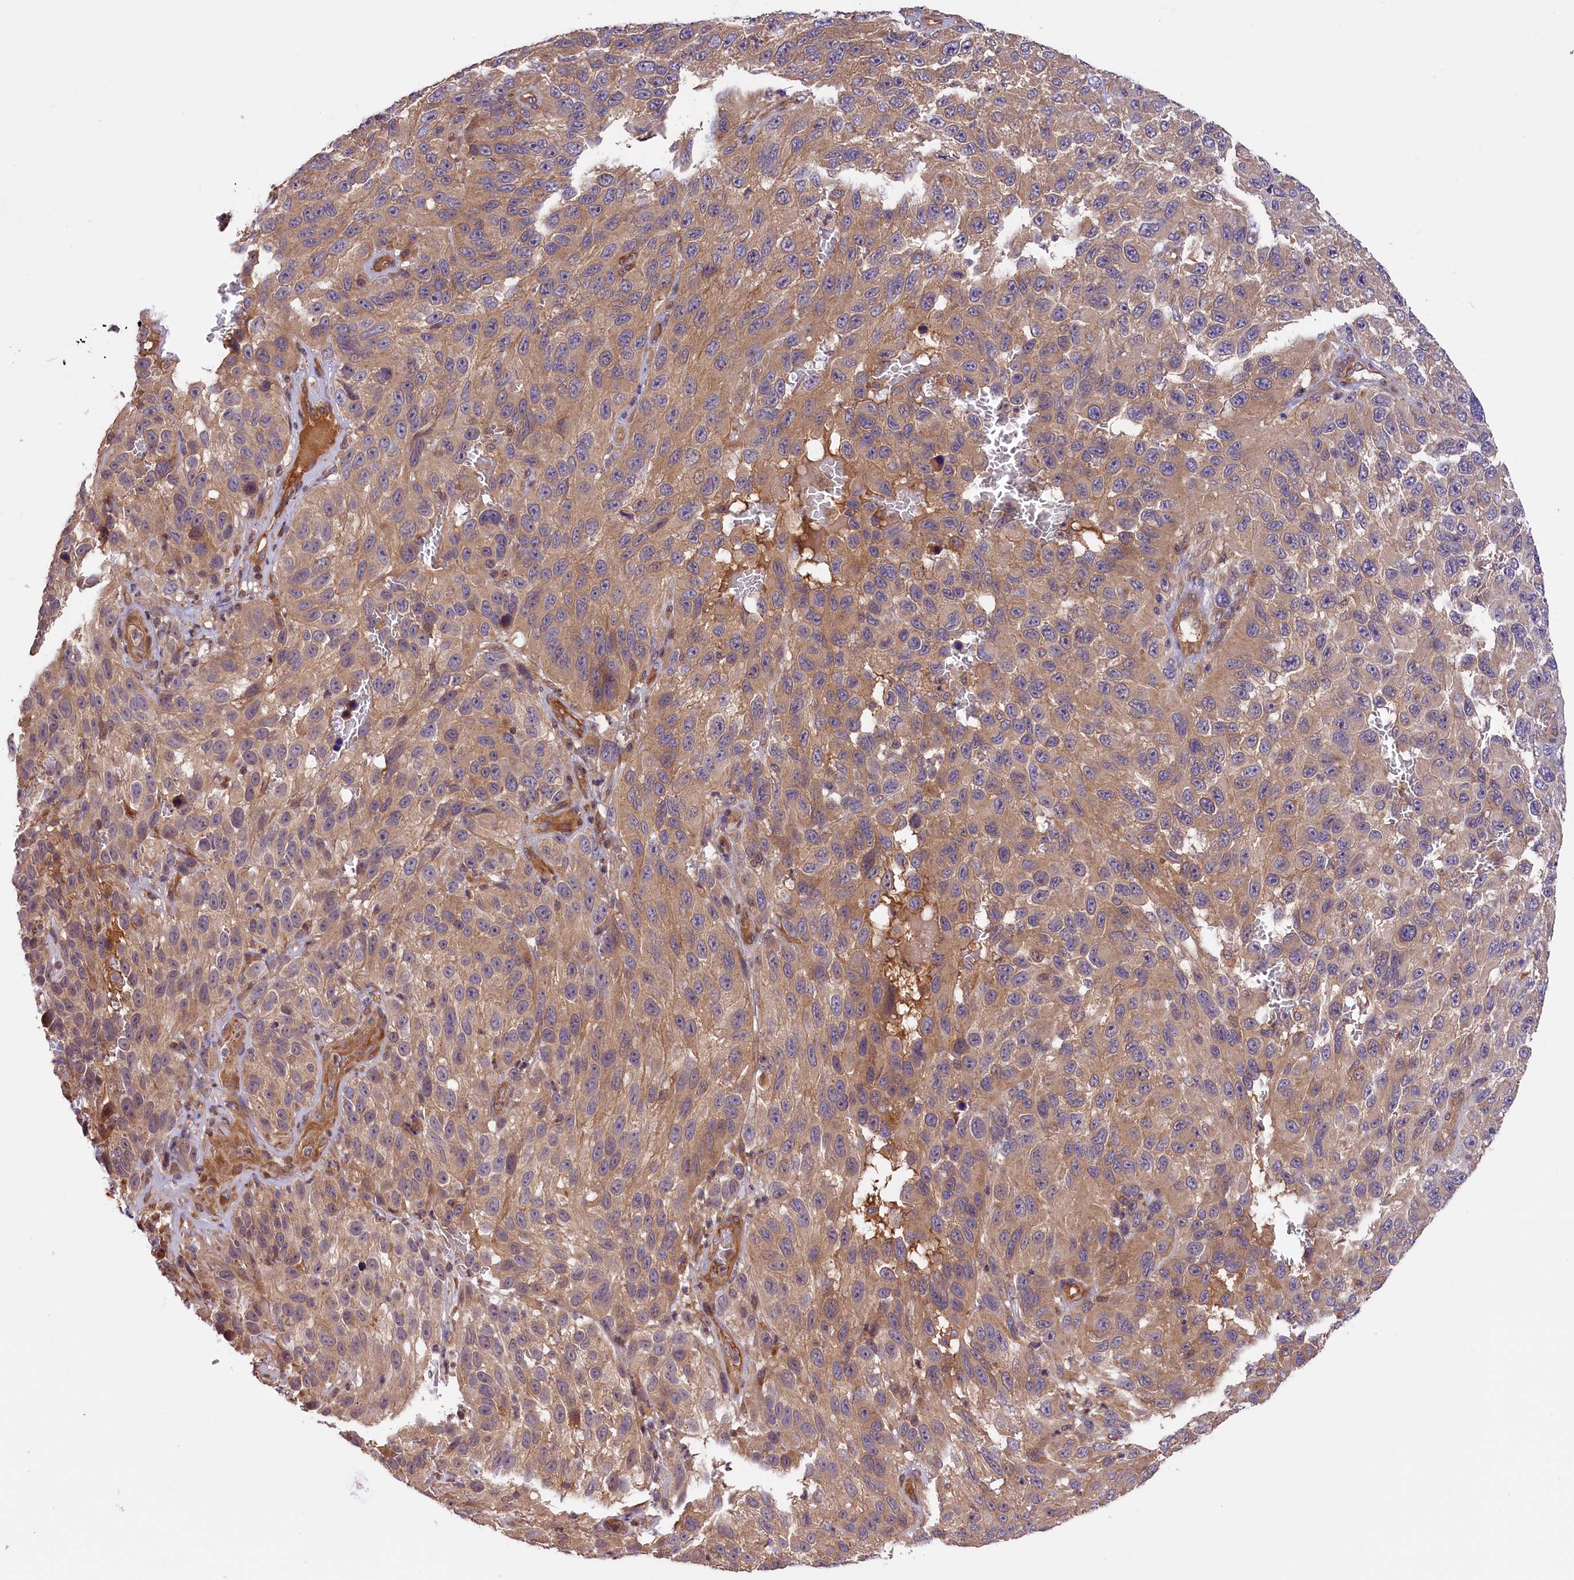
{"staining": {"intensity": "weak", "quantity": ">75%", "location": "cytoplasmic/membranous"}, "tissue": "melanoma", "cell_type": "Tumor cells", "image_type": "cancer", "snomed": [{"axis": "morphology", "description": "Malignant melanoma, NOS"}, {"axis": "topography", "description": "Skin"}], "caption": "DAB (3,3'-diaminobenzidine) immunohistochemical staining of human melanoma reveals weak cytoplasmic/membranous protein positivity in approximately >75% of tumor cells.", "gene": "SETD6", "patient": {"sex": "female", "age": 96}}